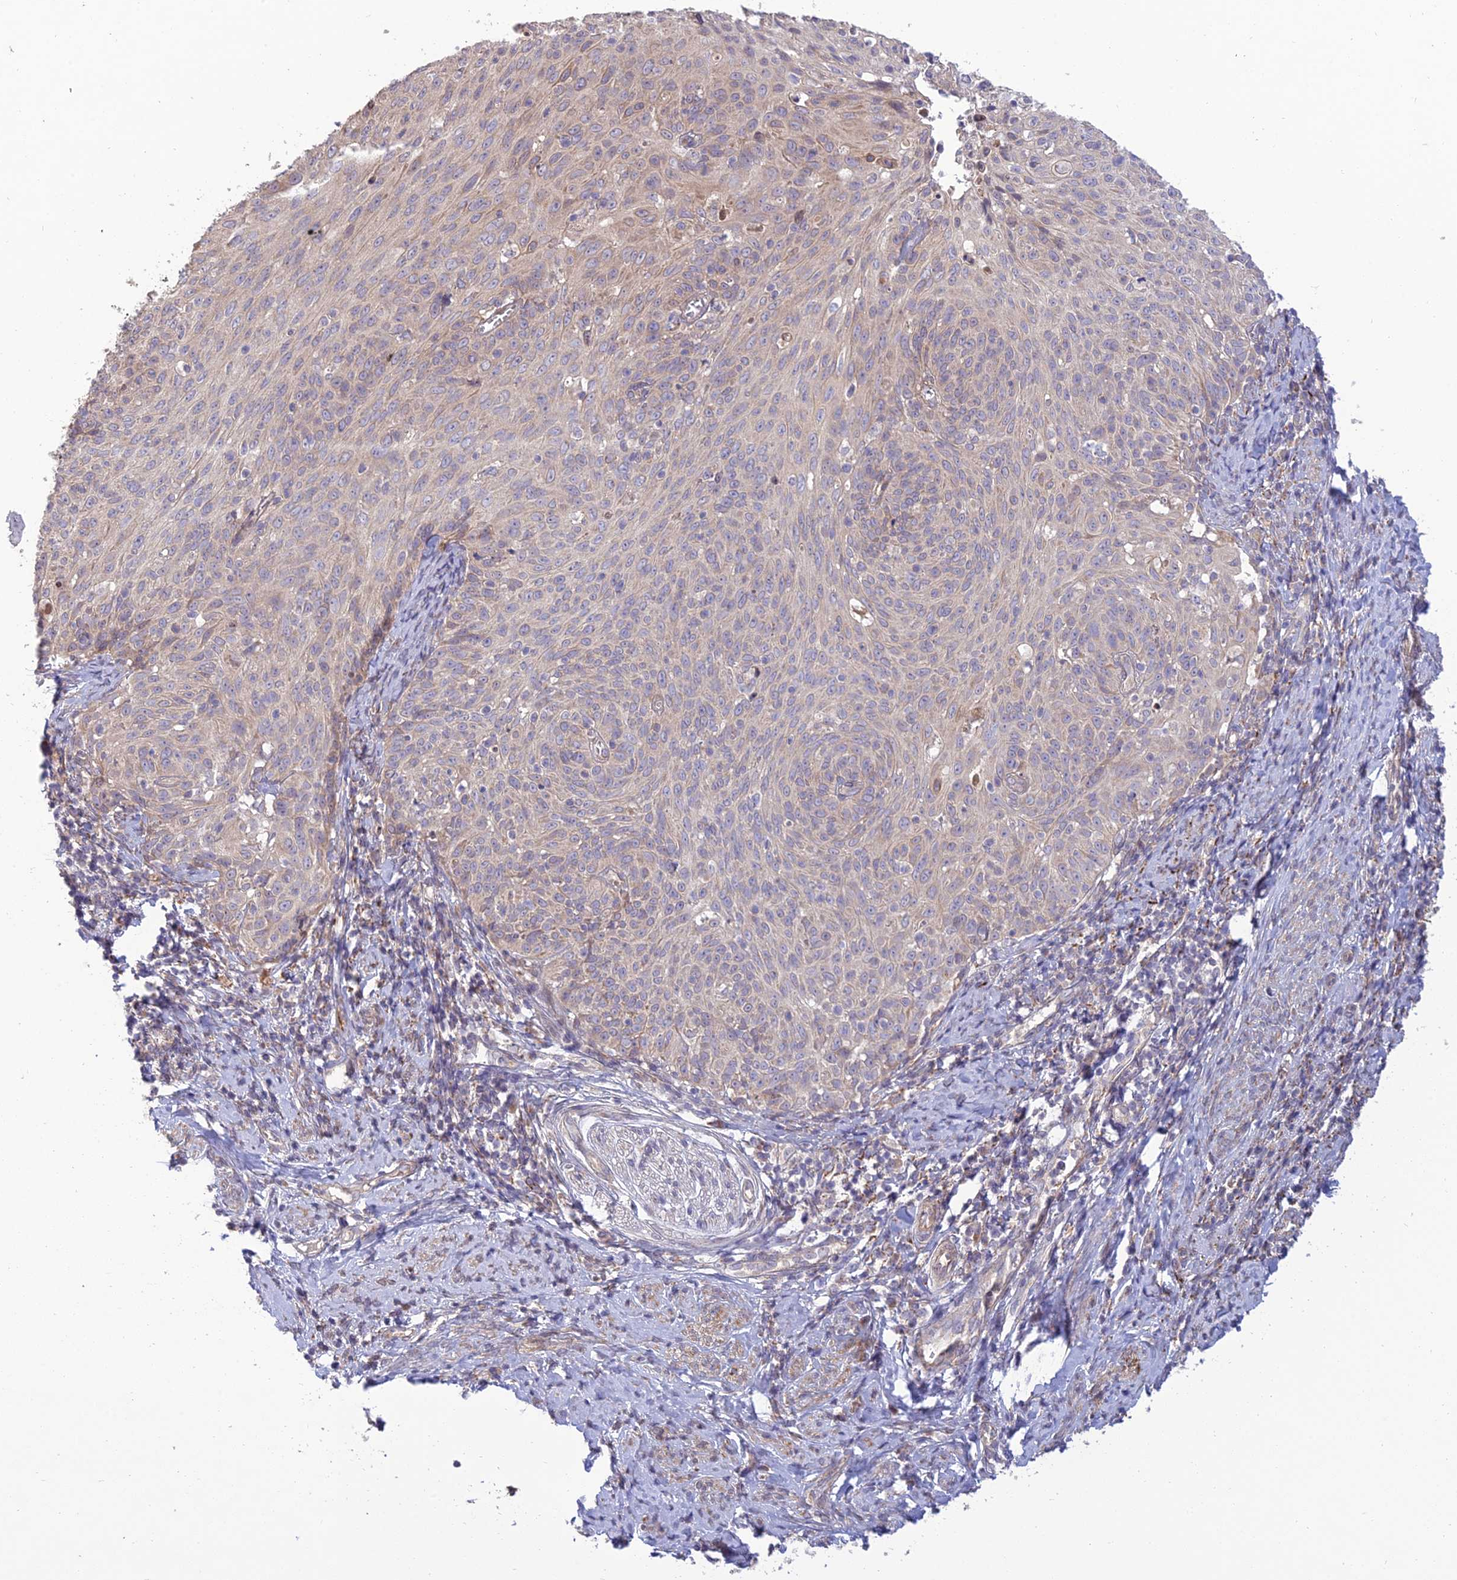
{"staining": {"intensity": "negative", "quantity": "none", "location": "none"}, "tissue": "cervical cancer", "cell_type": "Tumor cells", "image_type": "cancer", "snomed": [{"axis": "morphology", "description": "Squamous cell carcinoma, NOS"}, {"axis": "topography", "description": "Cervix"}], "caption": "This histopathology image is of cervical squamous cell carcinoma stained with IHC to label a protein in brown with the nuclei are counter-stained blue. There is no expression in tumor cells.", "gene": "C3orf20", "patient": {"sex": "female", "age": 70}}